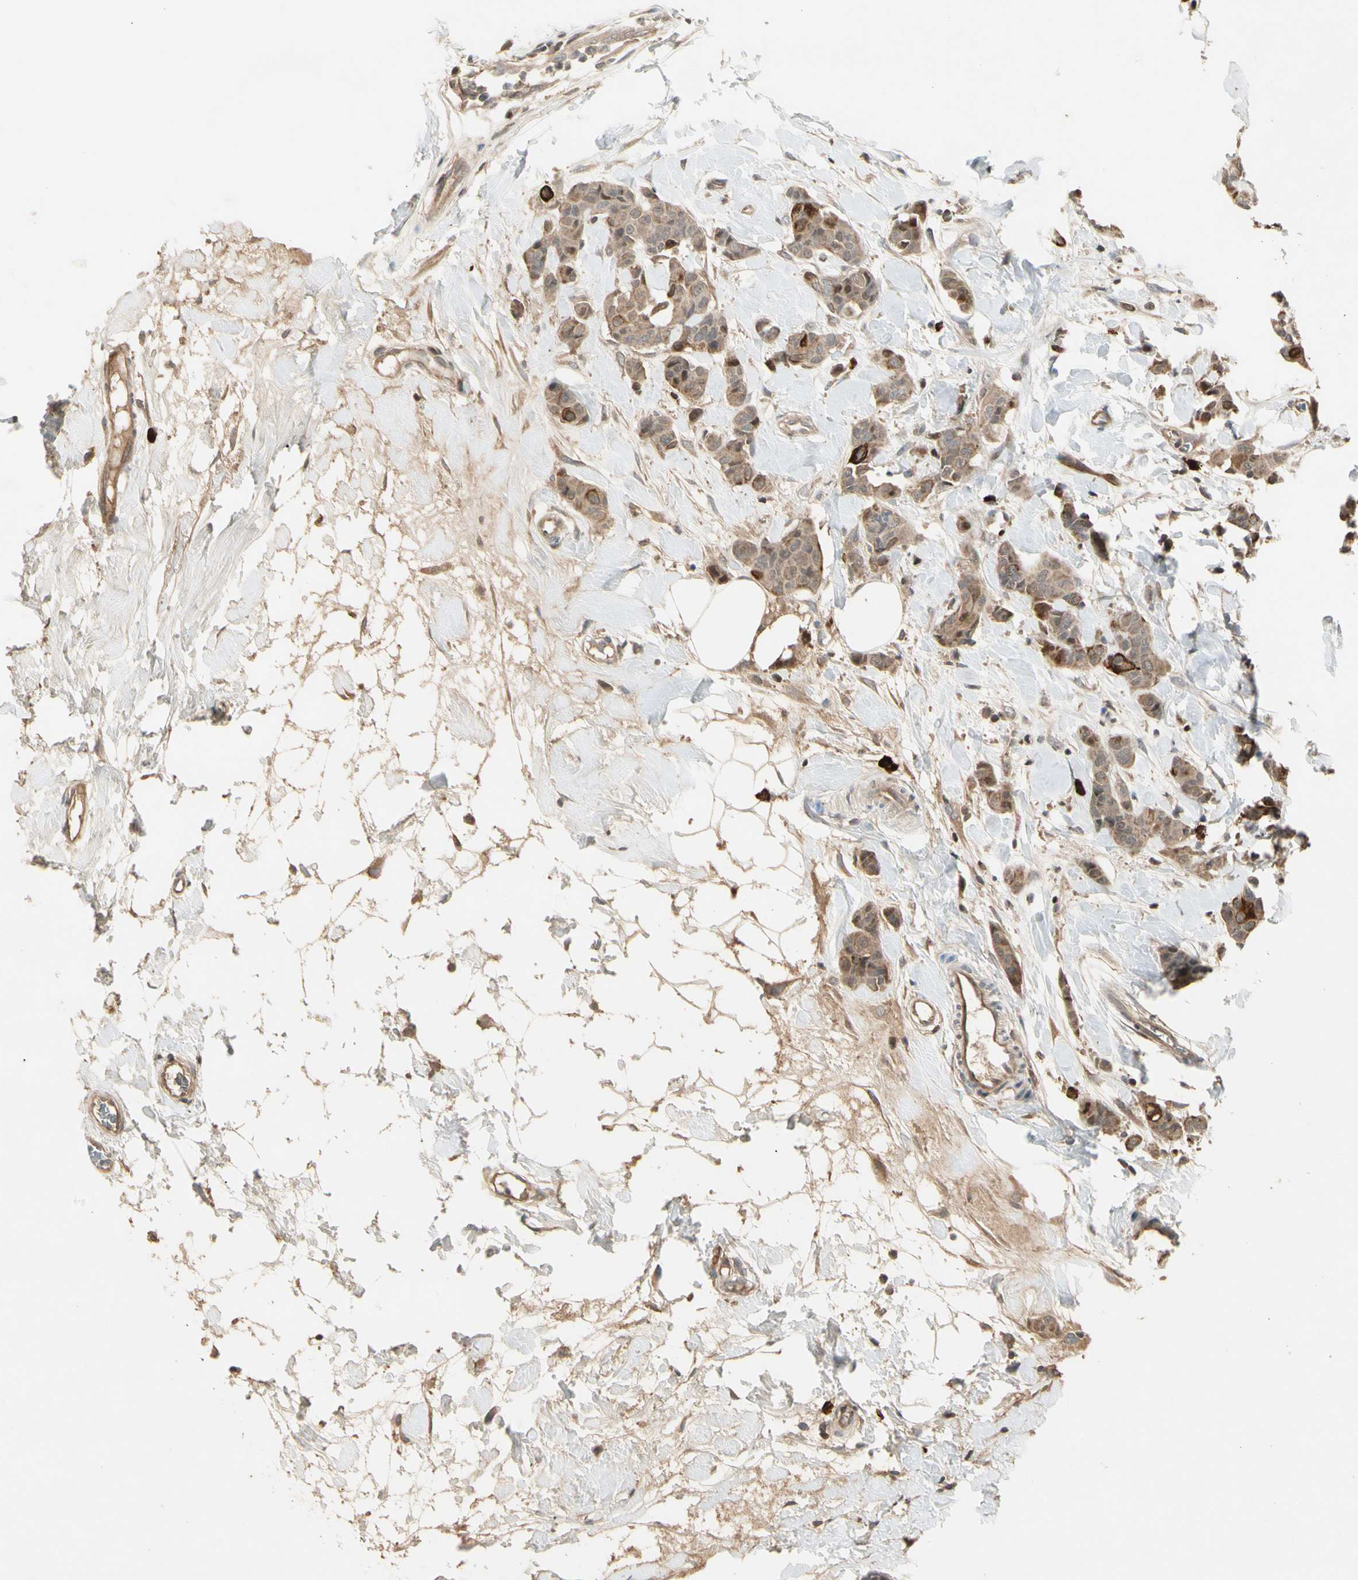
{"staining": {"intensity": "weak", "quantity": ">75%", "location": "cytoplasmic/membranous"}, "tissue": "breast cancer", "cell_type": "Tumor cells", "image_type": "cancer", "snomed": [{"axis": "morphology", "description": "Normal tissue, NOS"}, {"axis": "morphology", "description": "Duct carcinoma"}, {"axis": "topography", "description": "Breast"}], "caption": "IHC image of neoplastic tissue: infiltrating ductal carcinoma (breast) stained using immunohistochemistry (IHC) demonstrates low levels of weak protein expression localized specifically in the cytoplasmic/membranous of tumor cells, appearing as a cytoplasmic/membranous brown color.", "gene": "ATG4C", "patient": {"sex": "female", "age": 40}}